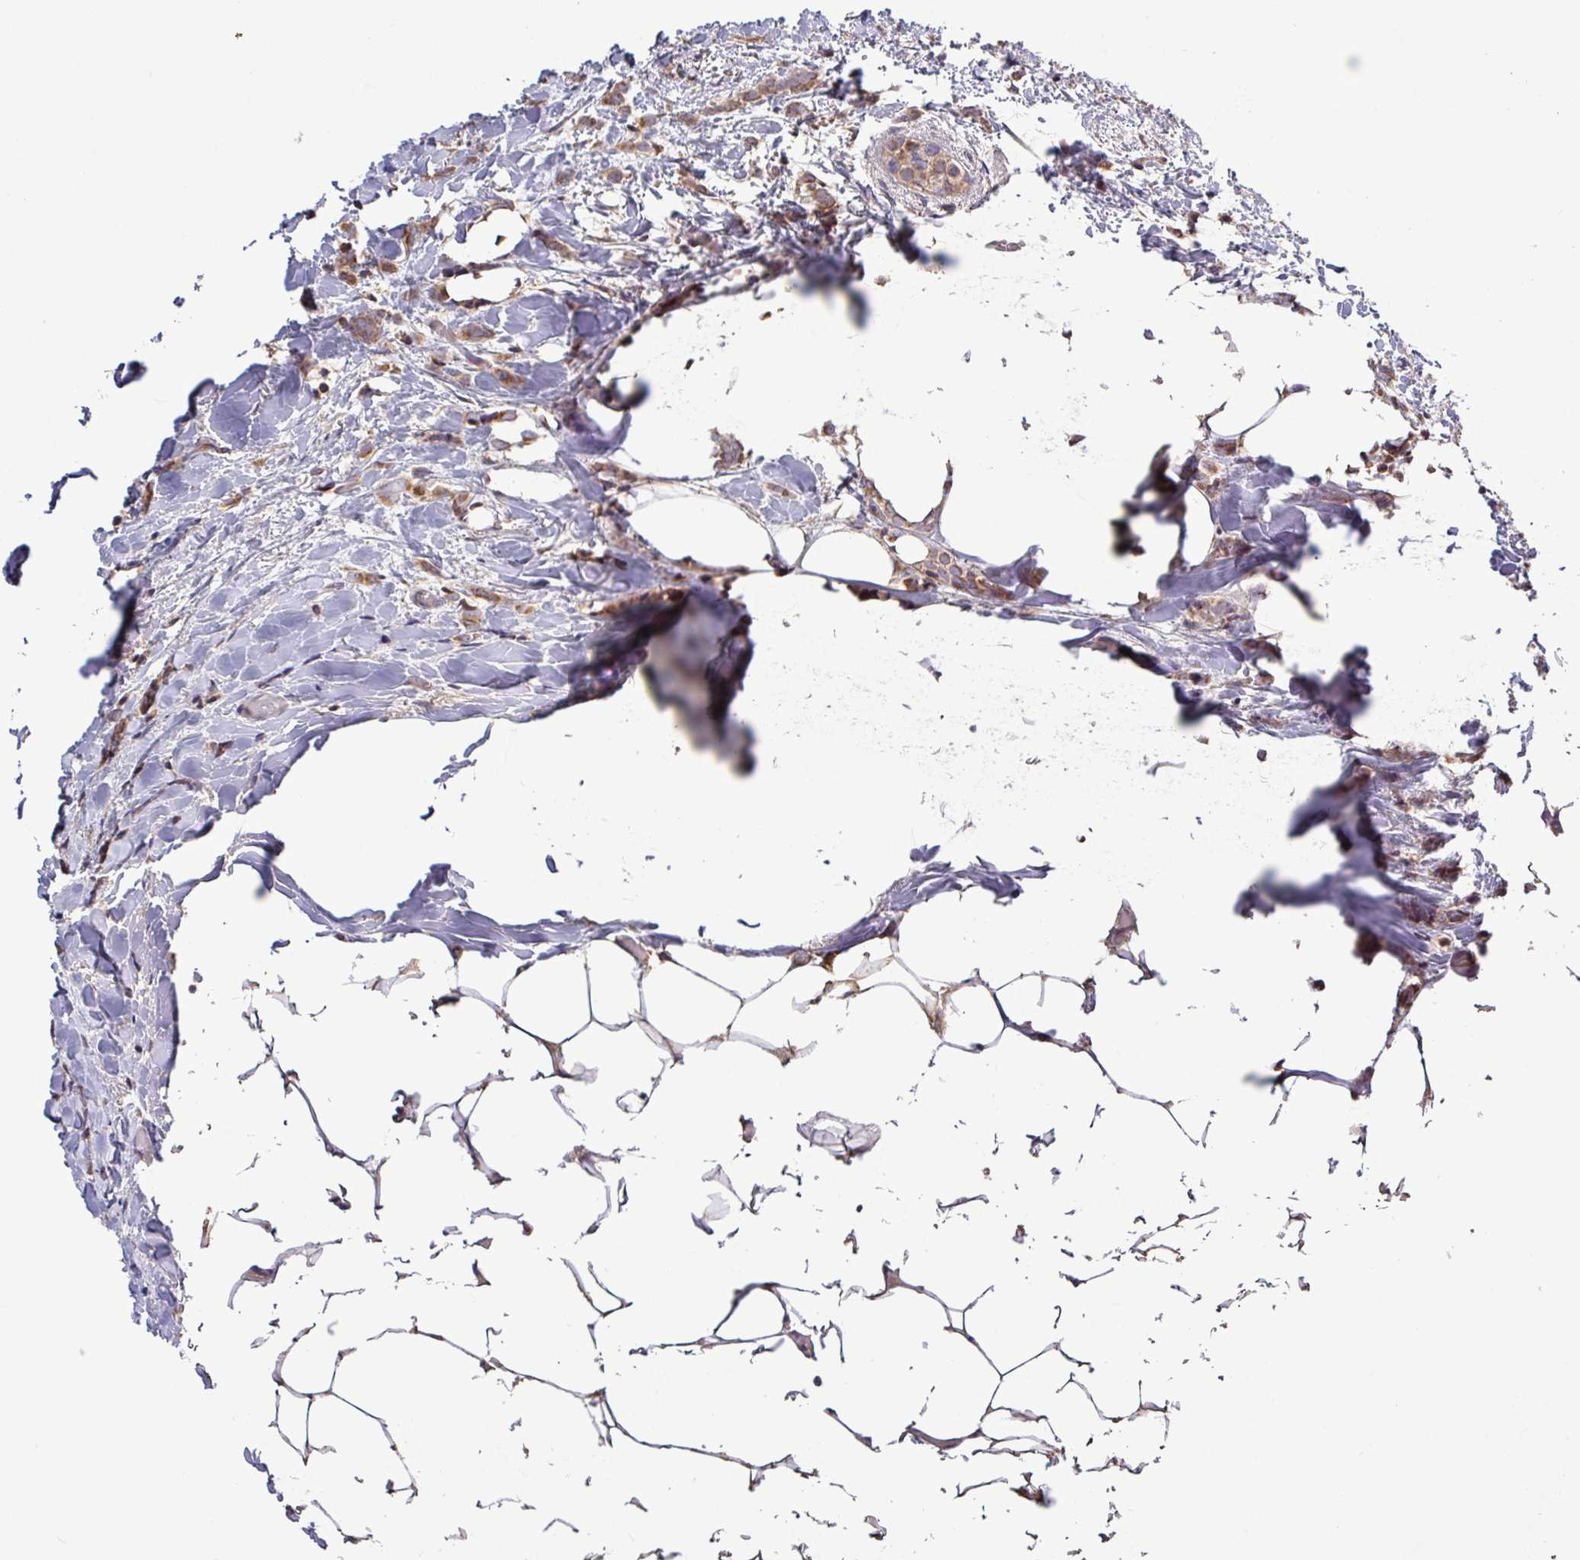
{"staining": {"intensity": "moderate", "quantity": ">75%", "location": "cytoplasmic/membranous"}, "tissue": "breast cancer", "cell_type": "Tumor cells", "image_type": "cancer", "snomed": [{"axis": "morphology", "description": "Lobular carcinoma"}, {"axis": "topography", "description": "Breast"}], "caption": "The photomicrograph reveals a brown stain indicating the presence of a protein in the cytoplasmic/membranous of tumor cells in breast lobular carcinoma.", "gene": "SFTPB", "patient": {"sex": "female", "age": 84}}